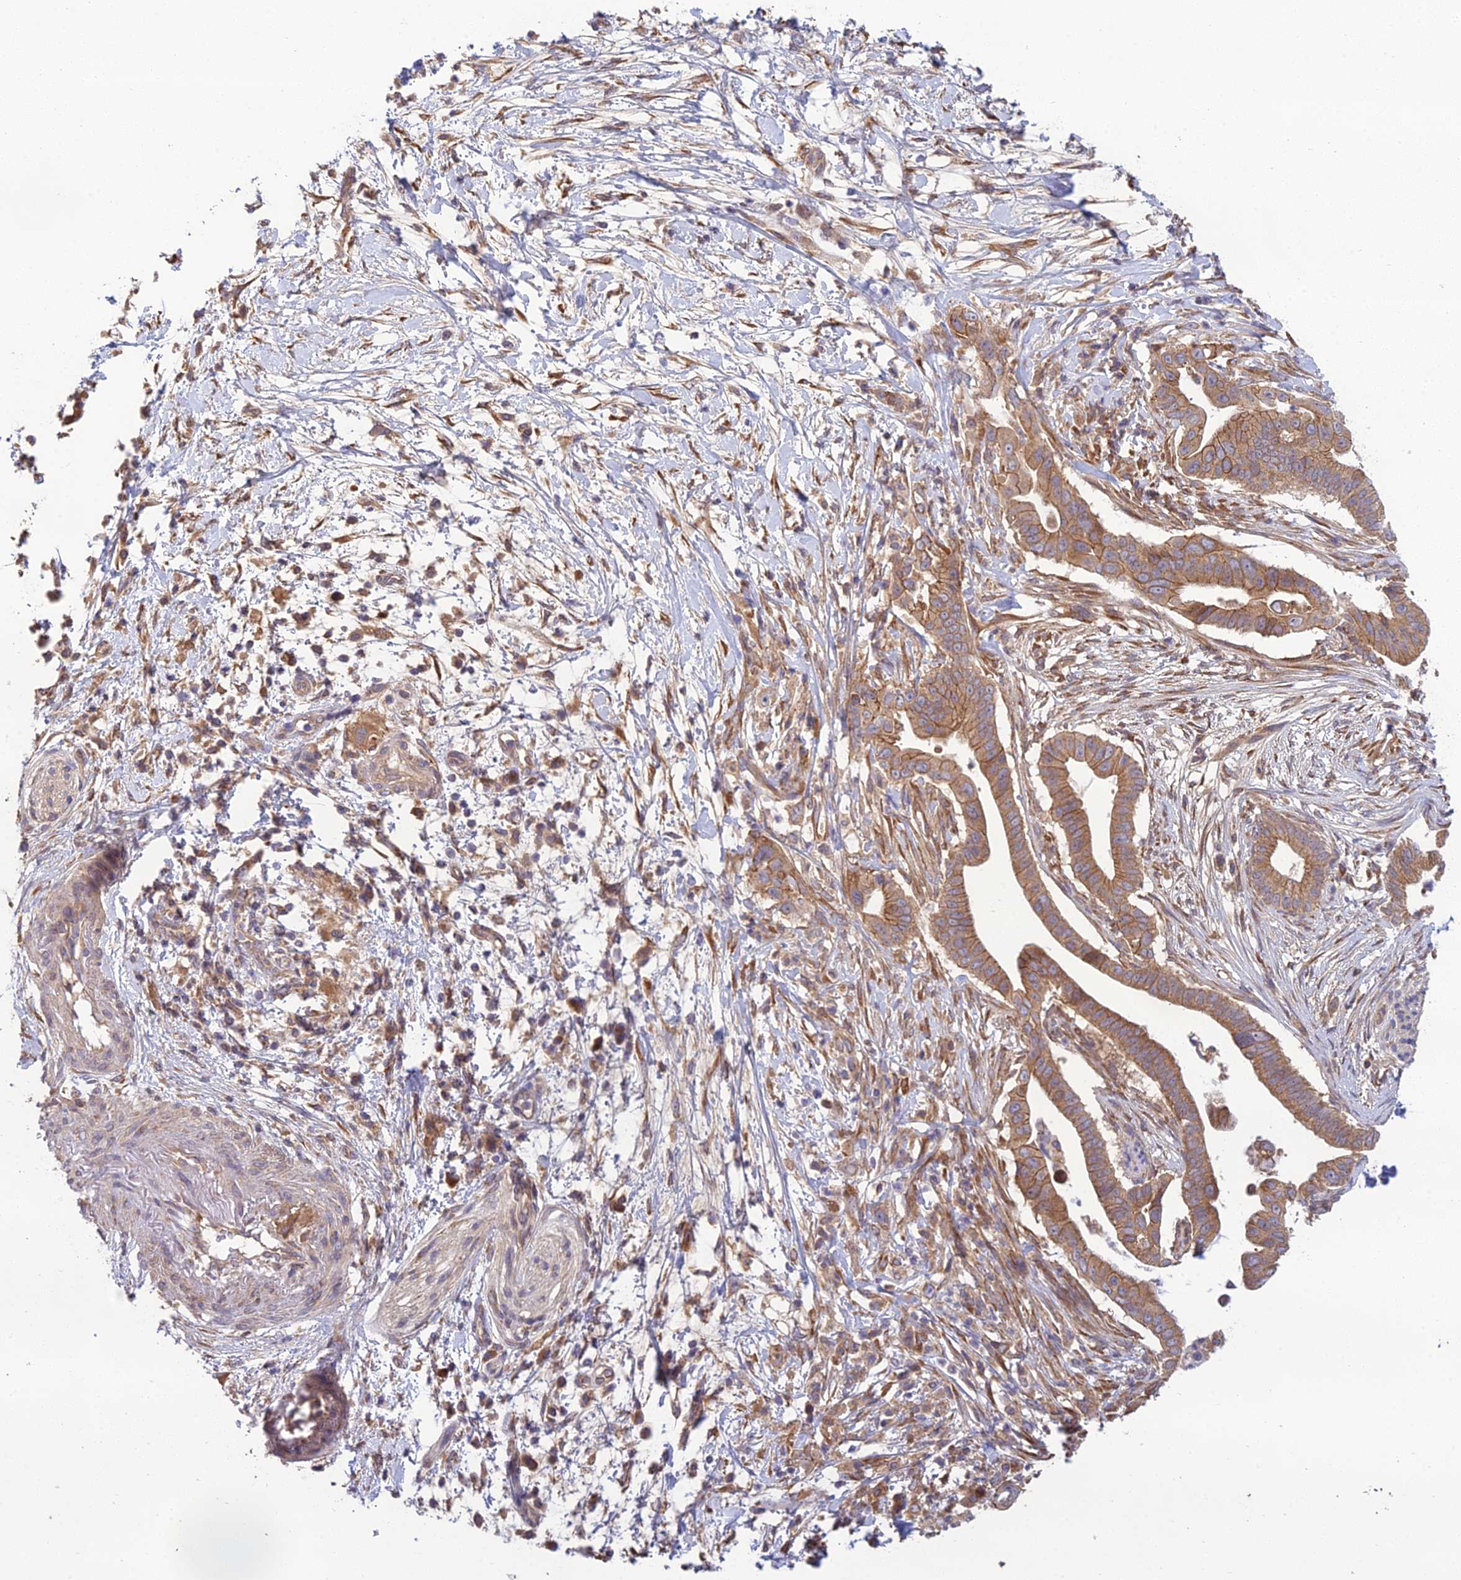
{"staining": {"intensity": "moderate", "quantity": ">75%", "location": "cytoplasmic/membranous"}, "tissue": "pancreatic cancer", "cell_type": "Tumor cells", "image_type": "cancer", "snomed": [{"axis": "morphology", "description": "Adenocarcinoma, NOS"}, {"axis": "topography", "description": "Pancreas"}], "caption": "IHC of adenocarcinoma (pancreatic) displays medium levels of moderate cytoplasmic/membranous positivity in approximately >75% of tumor cells.", "gene": "MRNIP", "patient": {"sex": "male", "age": 68}}